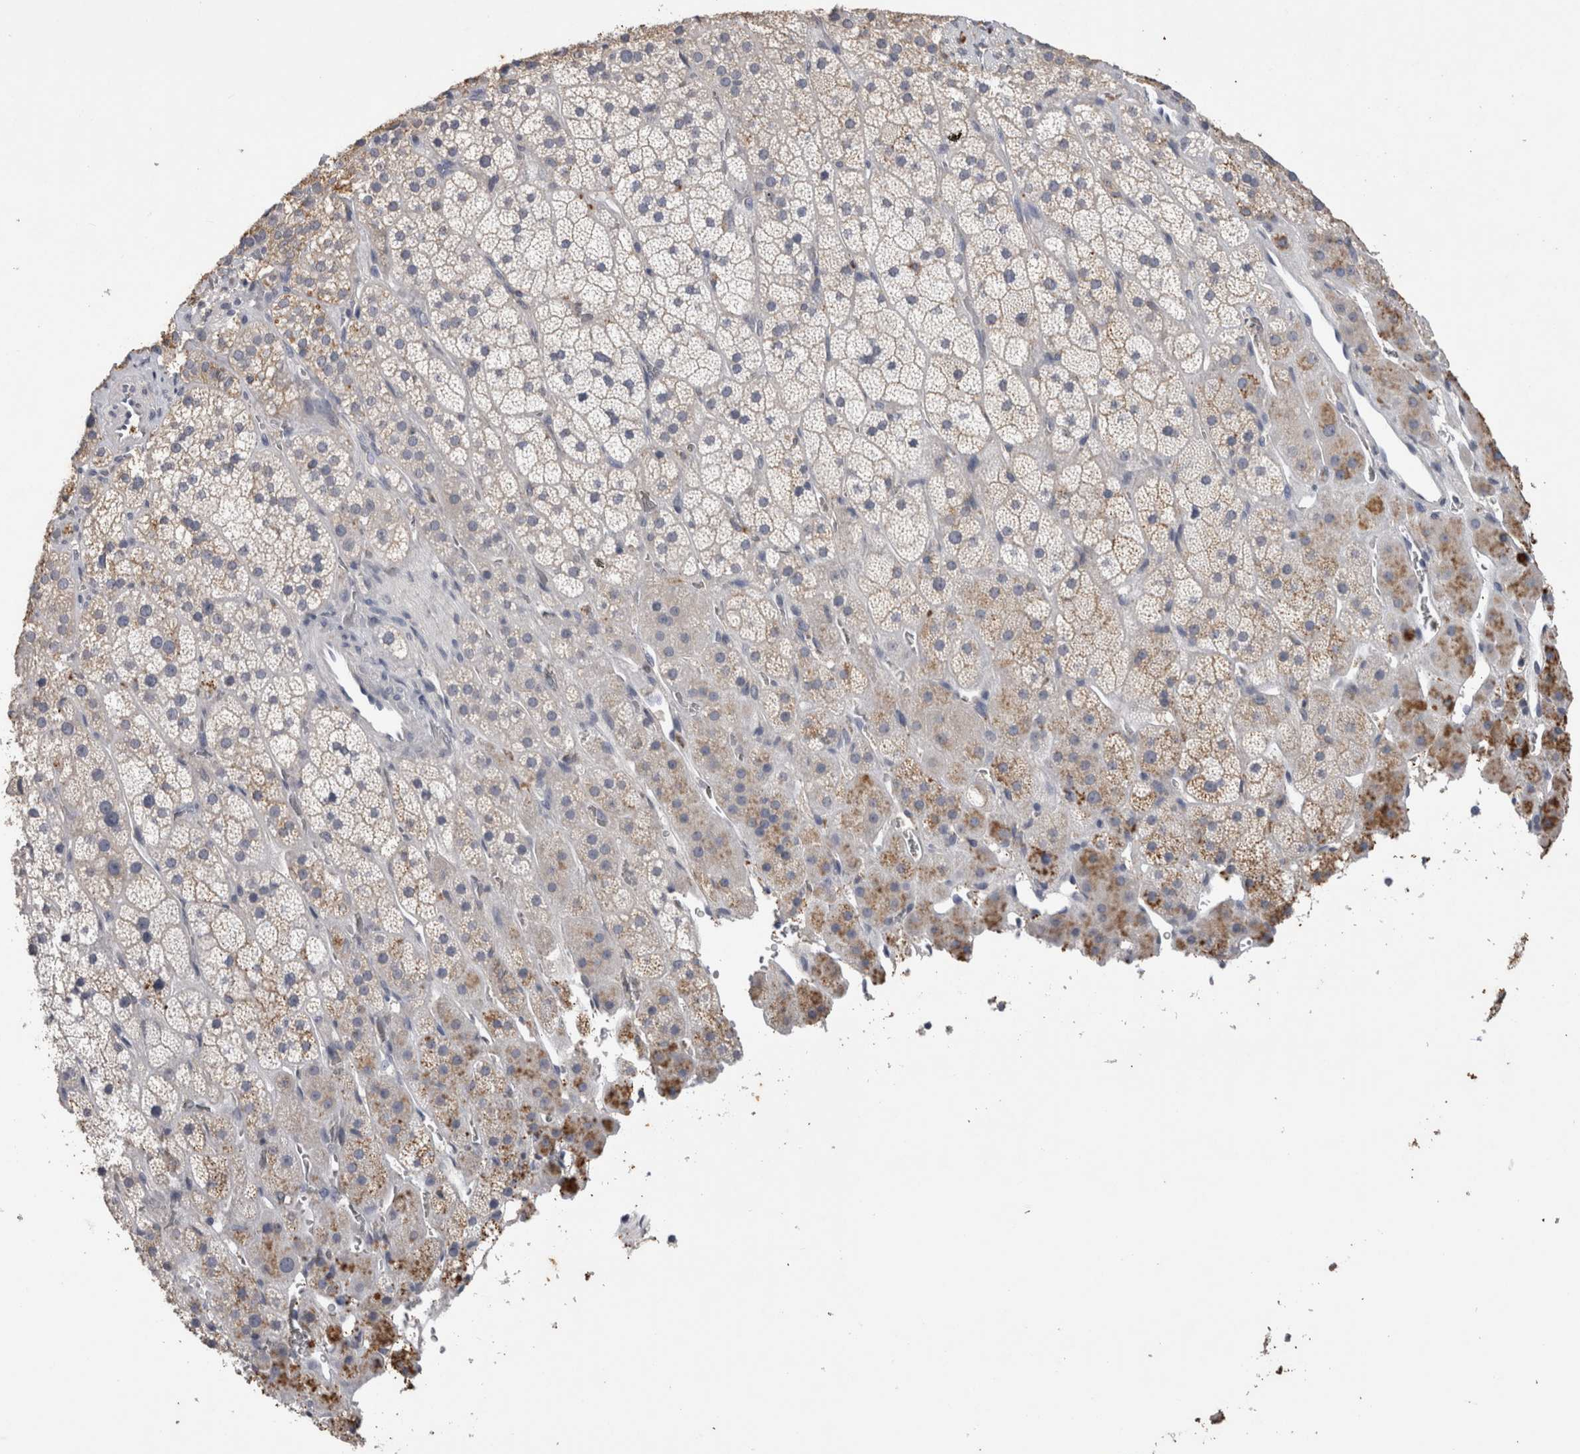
{"staining": {"intensity": "moderate", "quantity": "<25%", "location": "cytoplasmic/membranous"}, "tissue": "adrenal gland", "cell_type": "Glandular cells", "image_type": "normal", "snomed": [{"axis": "morphology", "description": "Normal tissue, NOS"}, {"axis": "topography", "description": "Adrenal gland"}], "caption": "This image displays normal adrenal gland stained with IHC to label a protein in brown. The cytoplasmic/membranous of glandular cells show moderate positivity for the protein. Nuclei are counter-stained blue.", "gene": "CNTFR", "patient": {"sex": "male", "age": 57}}